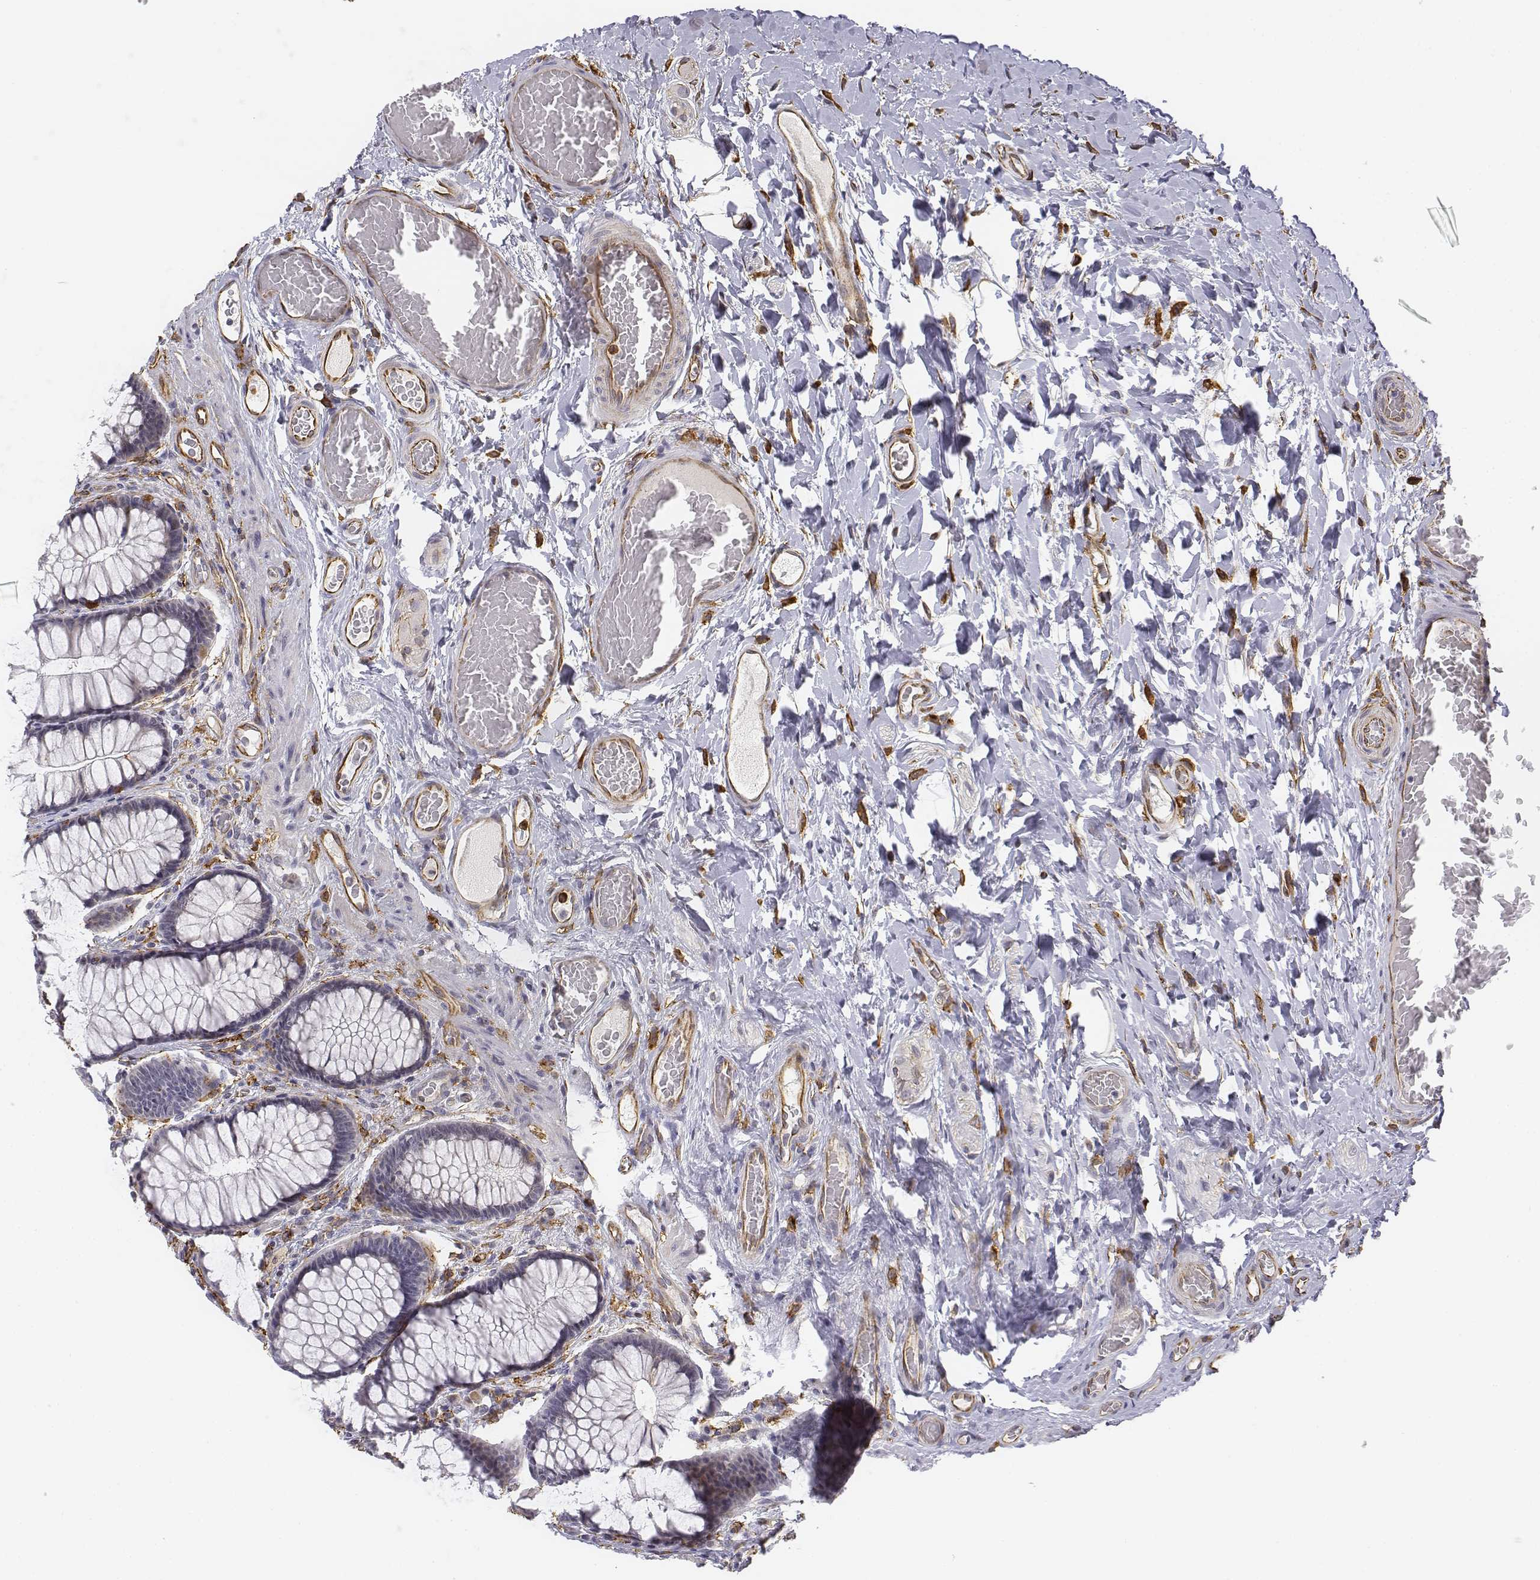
{"staining": {"intensity": "strong", "quantity": ">75%", "location": "cytoplasmic/membranous"}, "tissue": "colon", "cell_type": "Endothelial cells", "image_type": "normal", "snomed": [{"axis": "morphology", "description": "Normal tissue, NOS"}, {"axis": "topography", "description": "Colon"}], "caption": "Strong cytoplasmic/membranous protein positivity is appreciated in approximately >75% of endothelial cells in colon. The staining was performed using DAB (3,3'-diaminobenzidine), with brown indicating positive protein expression. Nuclei are stained blue with hematoxylin.", "gene": "CD14", "patient": {"sex": "female", "age": 65}}